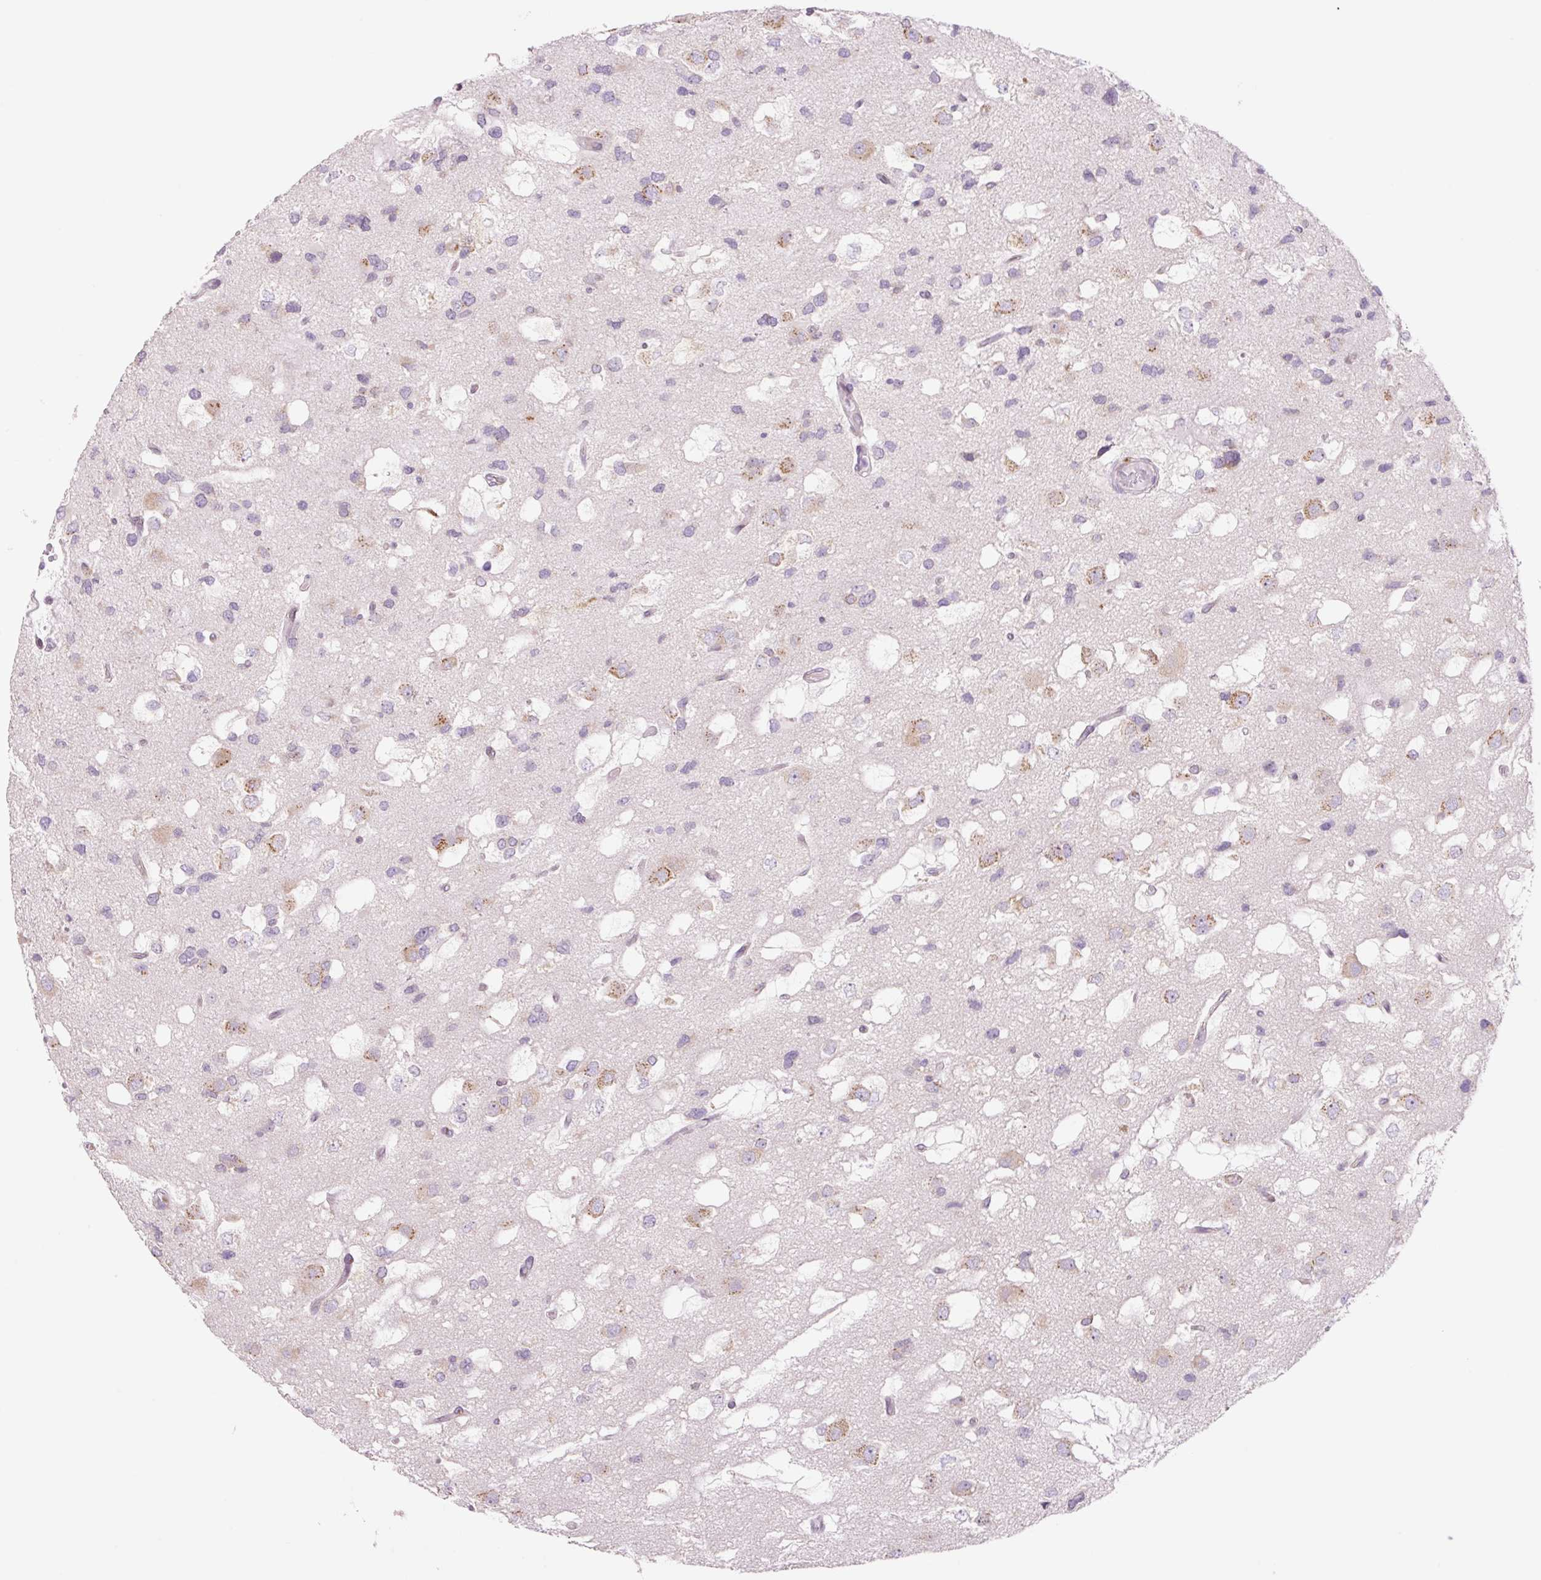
{"staining": {"intensity": "negative", "quantity": "none", "location": "none"}, "tissue": "glioma", "cell_type": "Tumor cells", "image_type": "cancer", "snomed": [{"axis": "morphology", "description": "Glioma, malignant, High grade"}, {"axis": "topography", "description": "Brain"}], "caption": "Immunohistochemistry of glioma reveals no expression in tumor cells.", "gene": "RPL41", "patient": {"sex": "male", "age": 53}}